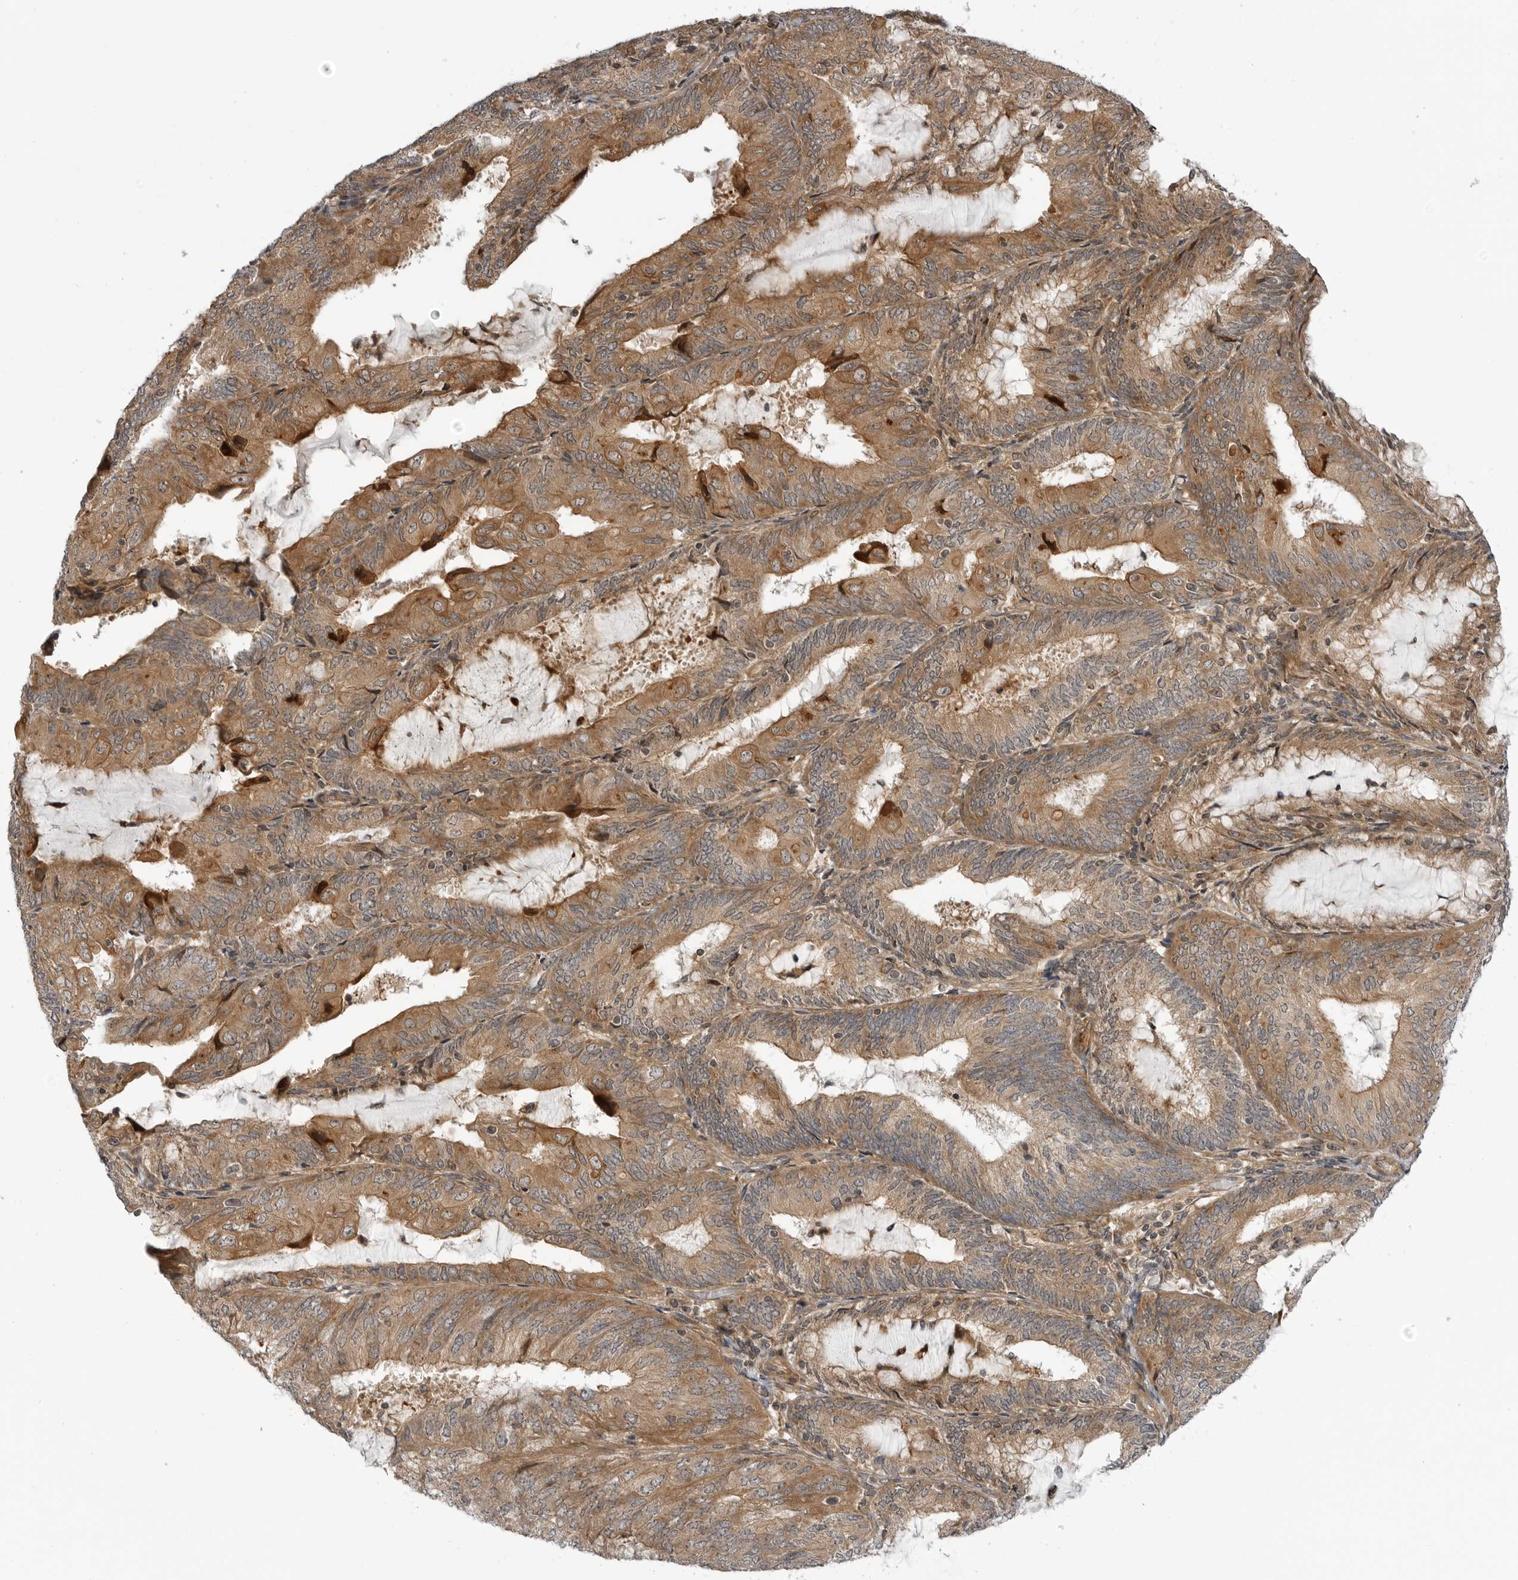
{"staining": {"intensity": "moderate", "quantity": ">75%", "location": "cytoplasmic/membranous"}, "tissue": "endometrial cancer", "cell_type": "Tumor cells", "image_type": "cancer", "snomed": [{"axis": "morphology", "description": "Adenocarcinoma, NOS"}, {"axis": "topography", "description": "Endometrium"}], "caption": "About >75% of tumor cells in endometrial adenocarcinoma exhibit moderate cytoplasmic/membranous protein staining as visualized by brown immunohistochemical staining.", "gene": "LRRC45", "patient": {"sex": "female", "age": 81}}